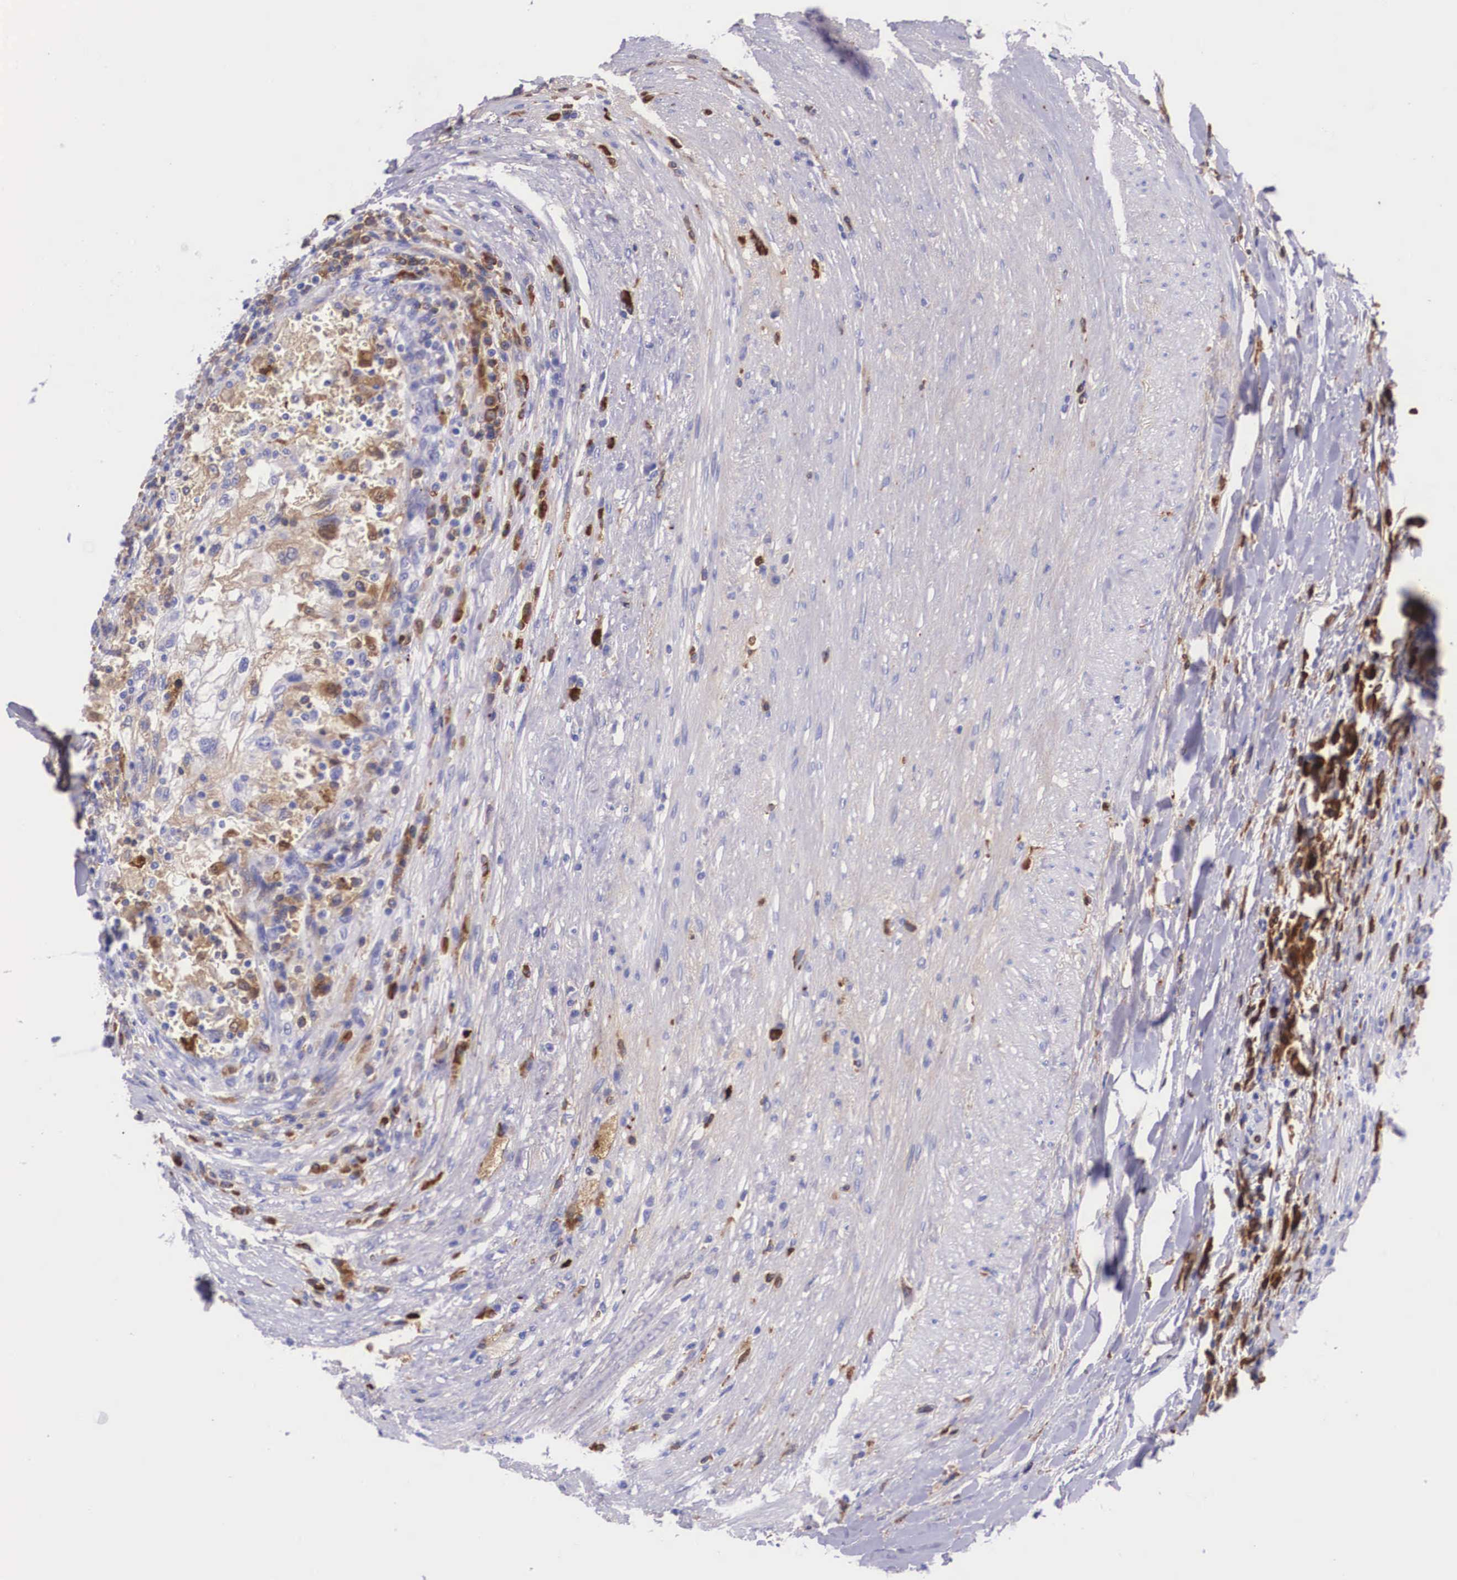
{"staining": {"intensity": "weak", "quantity": "<25%", "location": "cytoplasmic/membranous"}, "tissue": "renal cancer", "cell_type": "Tumor cells", "image_type": "cancer", "snomed": [{"axis": "morphology", "description": "Normal tissue, NOS"}, {"axis": "morphology", "description": "Adenocarcinoma, NOS"}, {"axis": "topography", "description": "Kidney"}], "caption": "The immunohistochemistry (IHC) micrograph has no significant expression in tumor cells of adenocarcinoma (renal) tissue. (DAB (3,3'-diaminobenzidine) IHC with hematoxylin counter stain).", "gene": "PLG", "patient": {"sex": "male", "age": 71}}